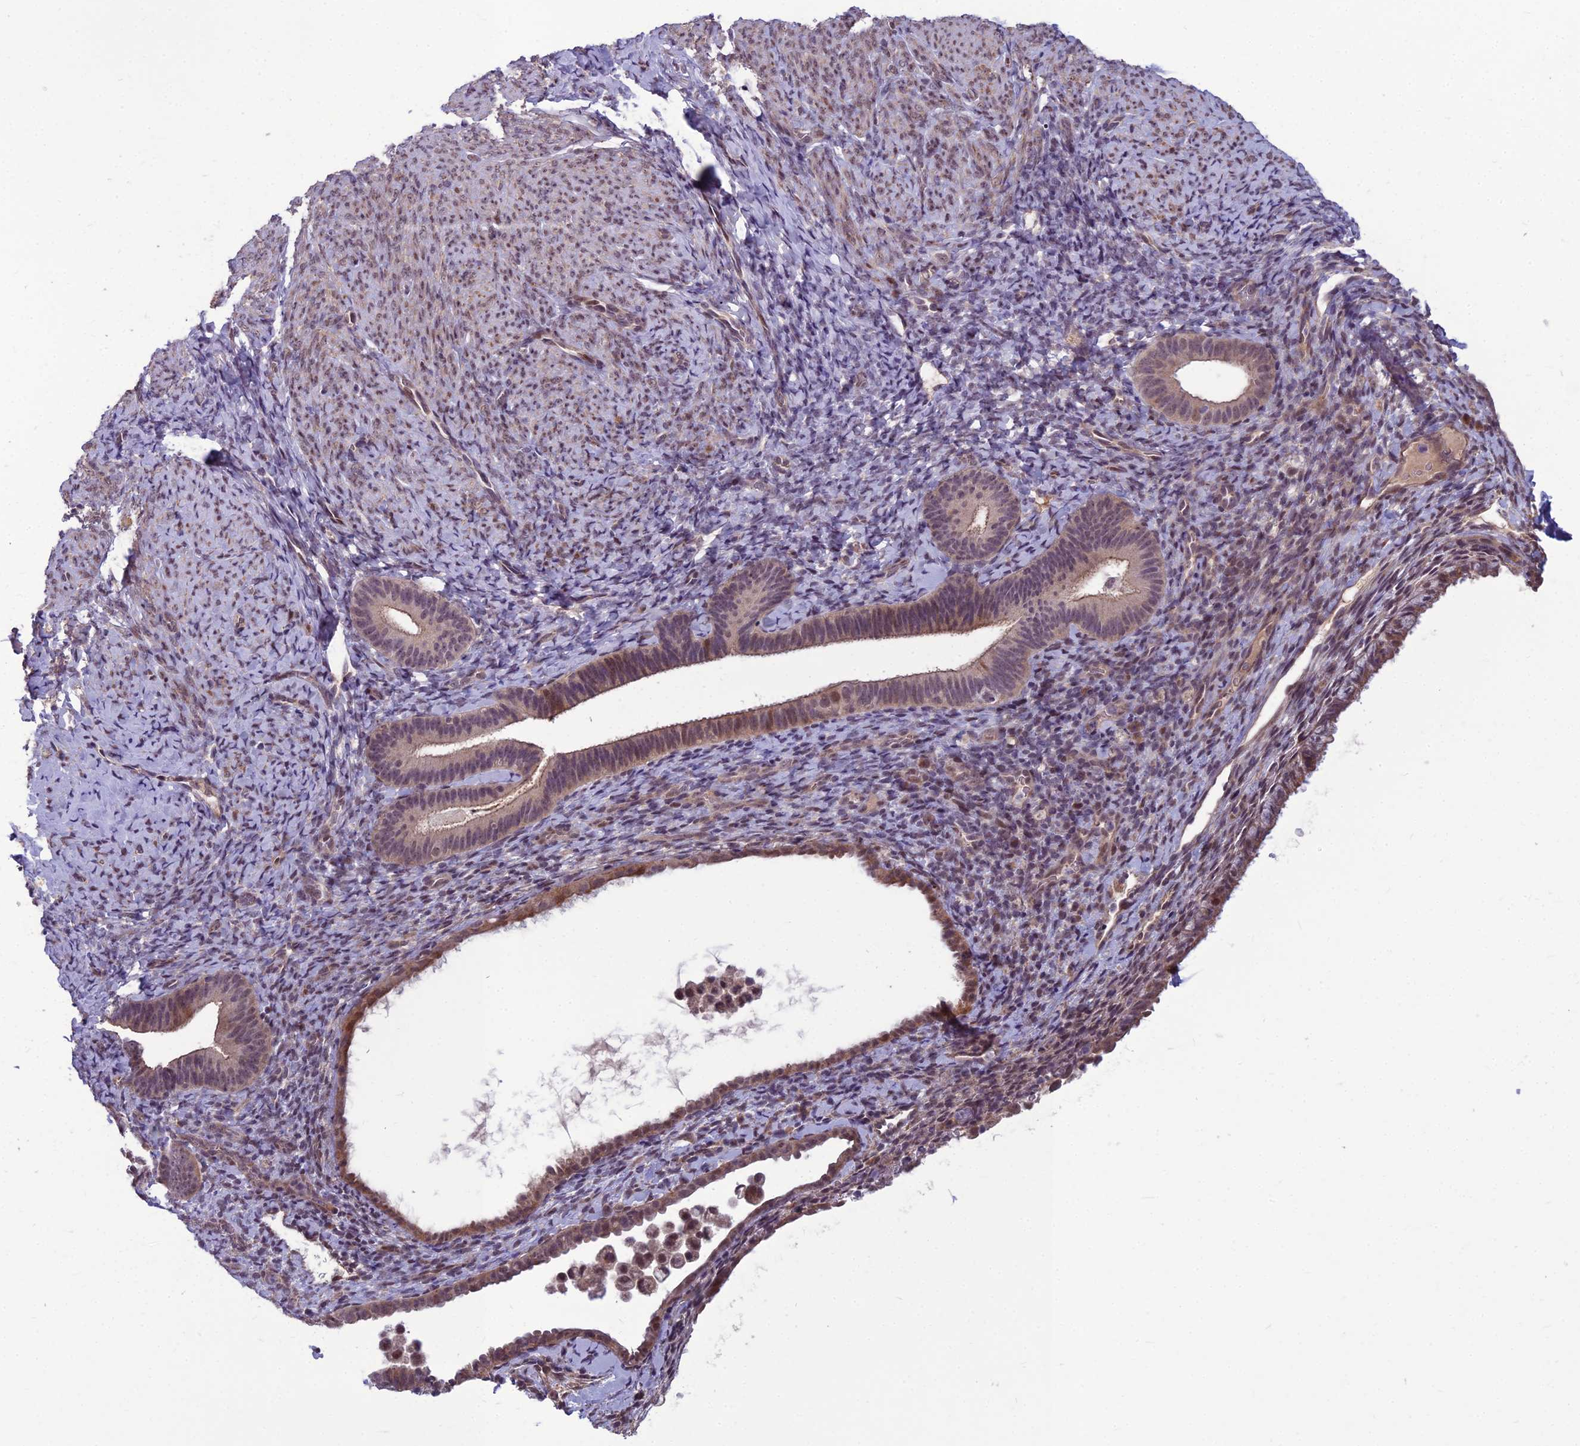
{"staining": {"intensity": "weak", "quantity": "<25%", "location": "nuclear"}, "tissue": "endometrium", "cell_type": "Cells in endometrial stroma", "image_type": "normal", "snomed": [{"axis": "morphology", "description": "Normal tissue, NOS"}, {"axis": "topography", "description": "Endometrium"}], "caption": "There is no significant staining in cells in endometrial stroma of endometrium. Nuclei are stained in blue.", "gene": "FBRS", "patient": {"sex": "female", "age": 65}}